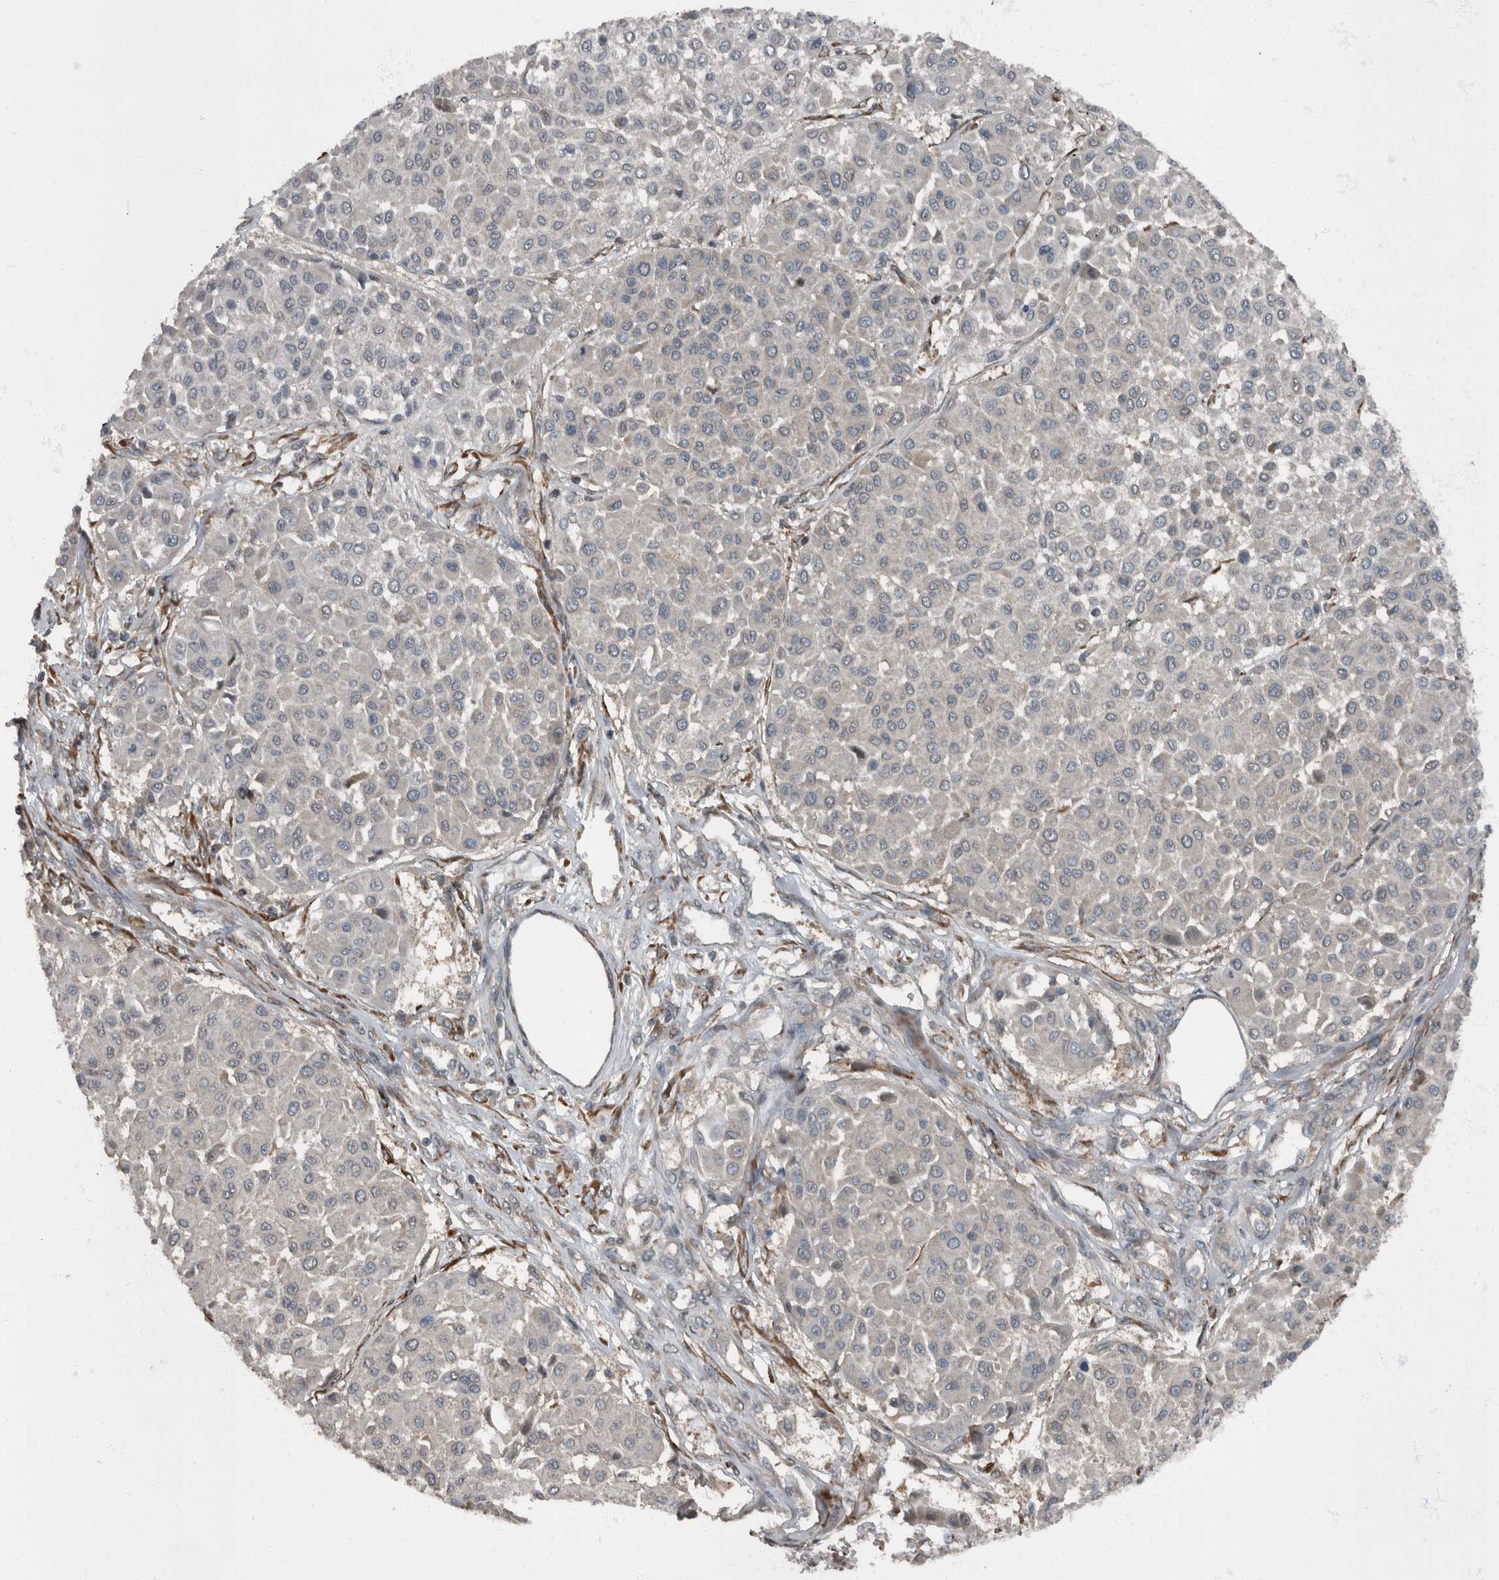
{"staining": {"intensity": "negative", "quantity": "none", "location": "none"}, "tissue": "melanoma", "cell_type": "Tumor cells", "image_type": "cancer", "snomed": [{"axis": "morphology", "description": "Malignant melanoma, Metastatic site"}, {"axis": "topography", "description": "Soft tissue"}], "caption": "An image of human melanoma is negative for staining in tumor cells.", "gene": "RABGGTB", "patient": {"sex": "male", "age": 41}}